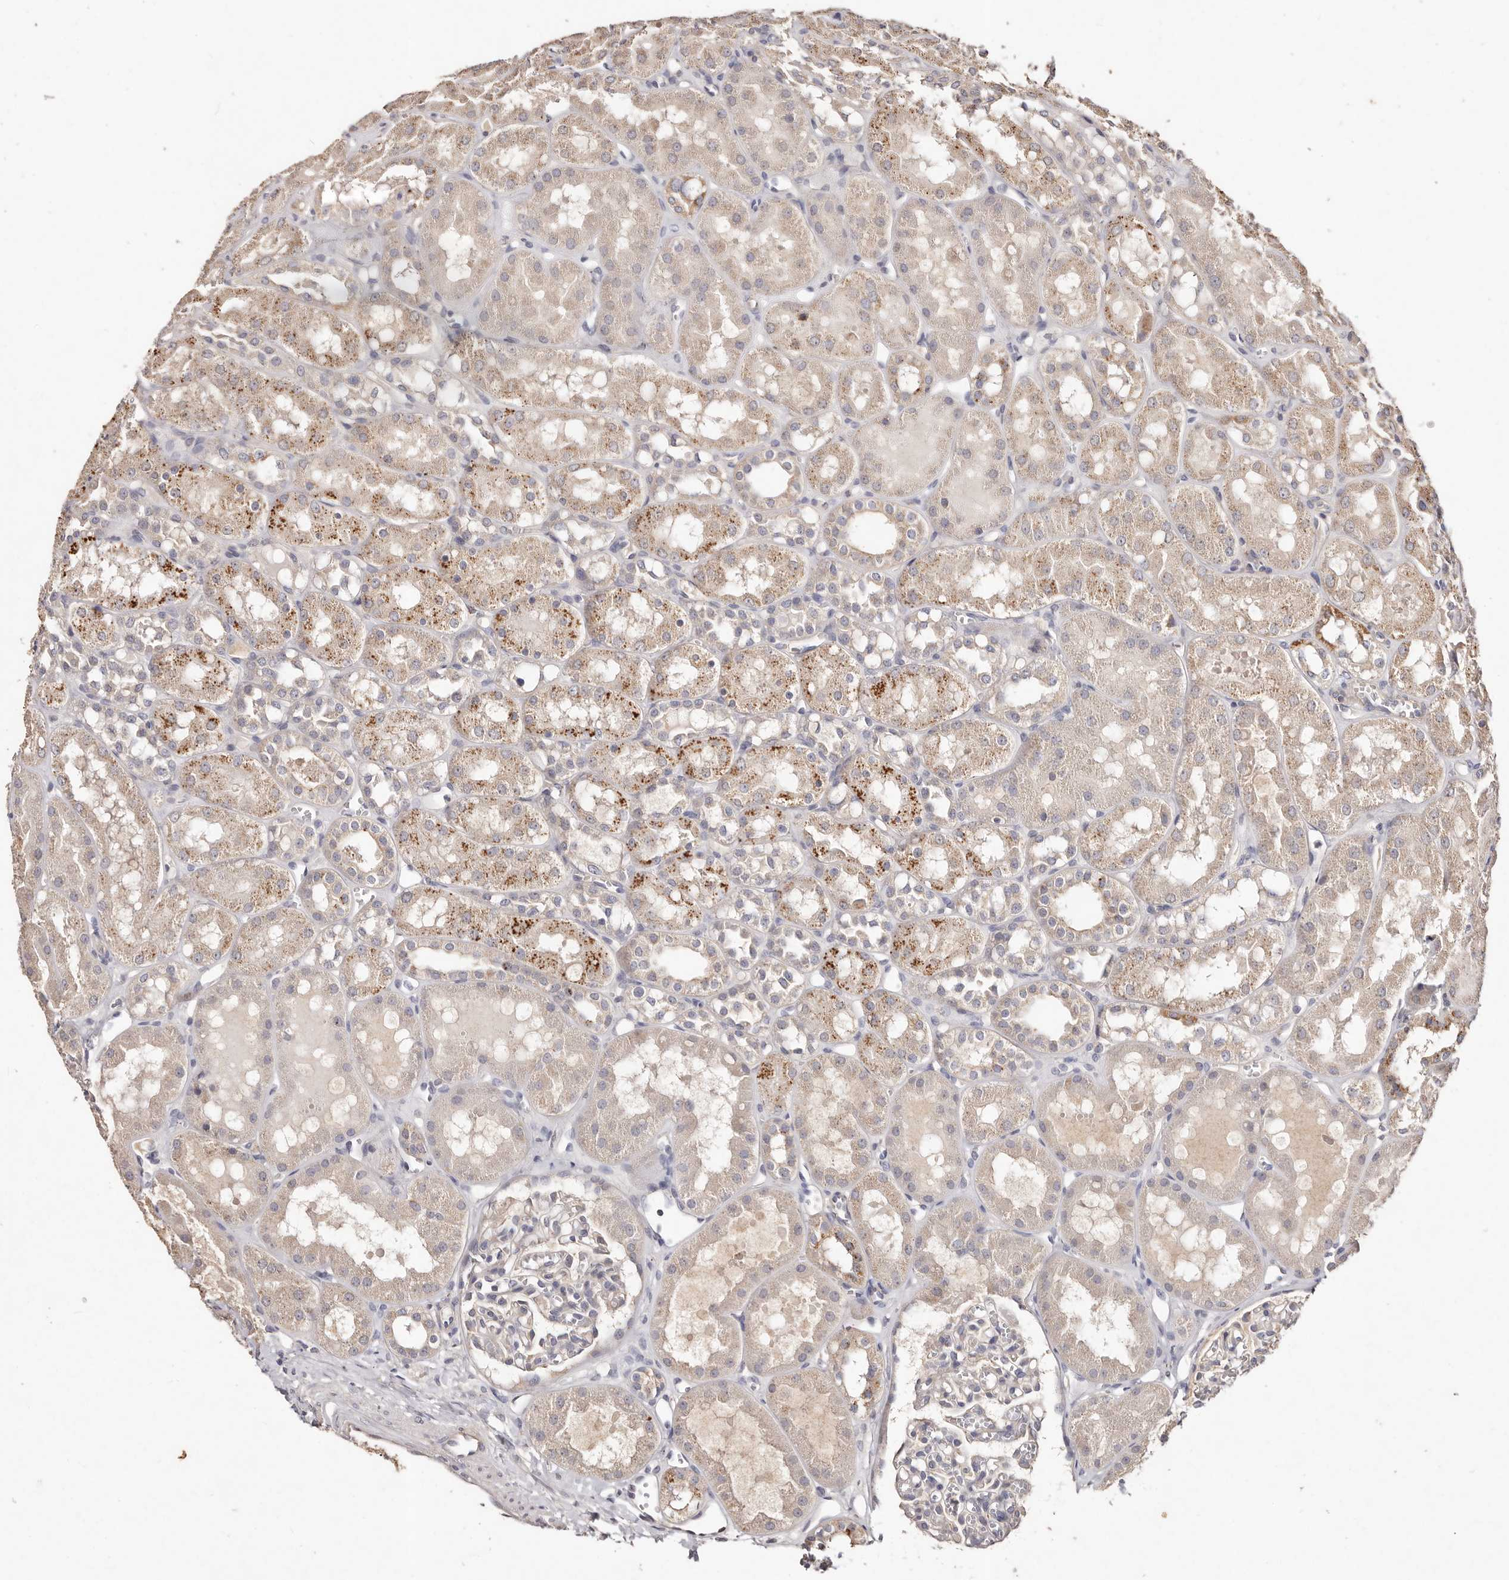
{"staining": {"intensity": "negative", "quantity": "none", "location": "none"}, "tissue": "kidney", "cell_type": "Cells in glomeruli", "image_type": "normal", "snomed": [{"axis": "morphology", "description": "Normal tissue, NOS"}, {"axis": "topography", "description": "Kidney"}], "caption": "Immunohistochemistry (IHC) of benign human kidney demonstrates no expression in cells in glomeruli. The staining was performed using DAB to visualize the protein expression in brown, while the nuclei were stained in blue with hematoxylin (Magnification: 20x).", "gene": "THBS3", "patient": {"sex": "male", "age": 16}}